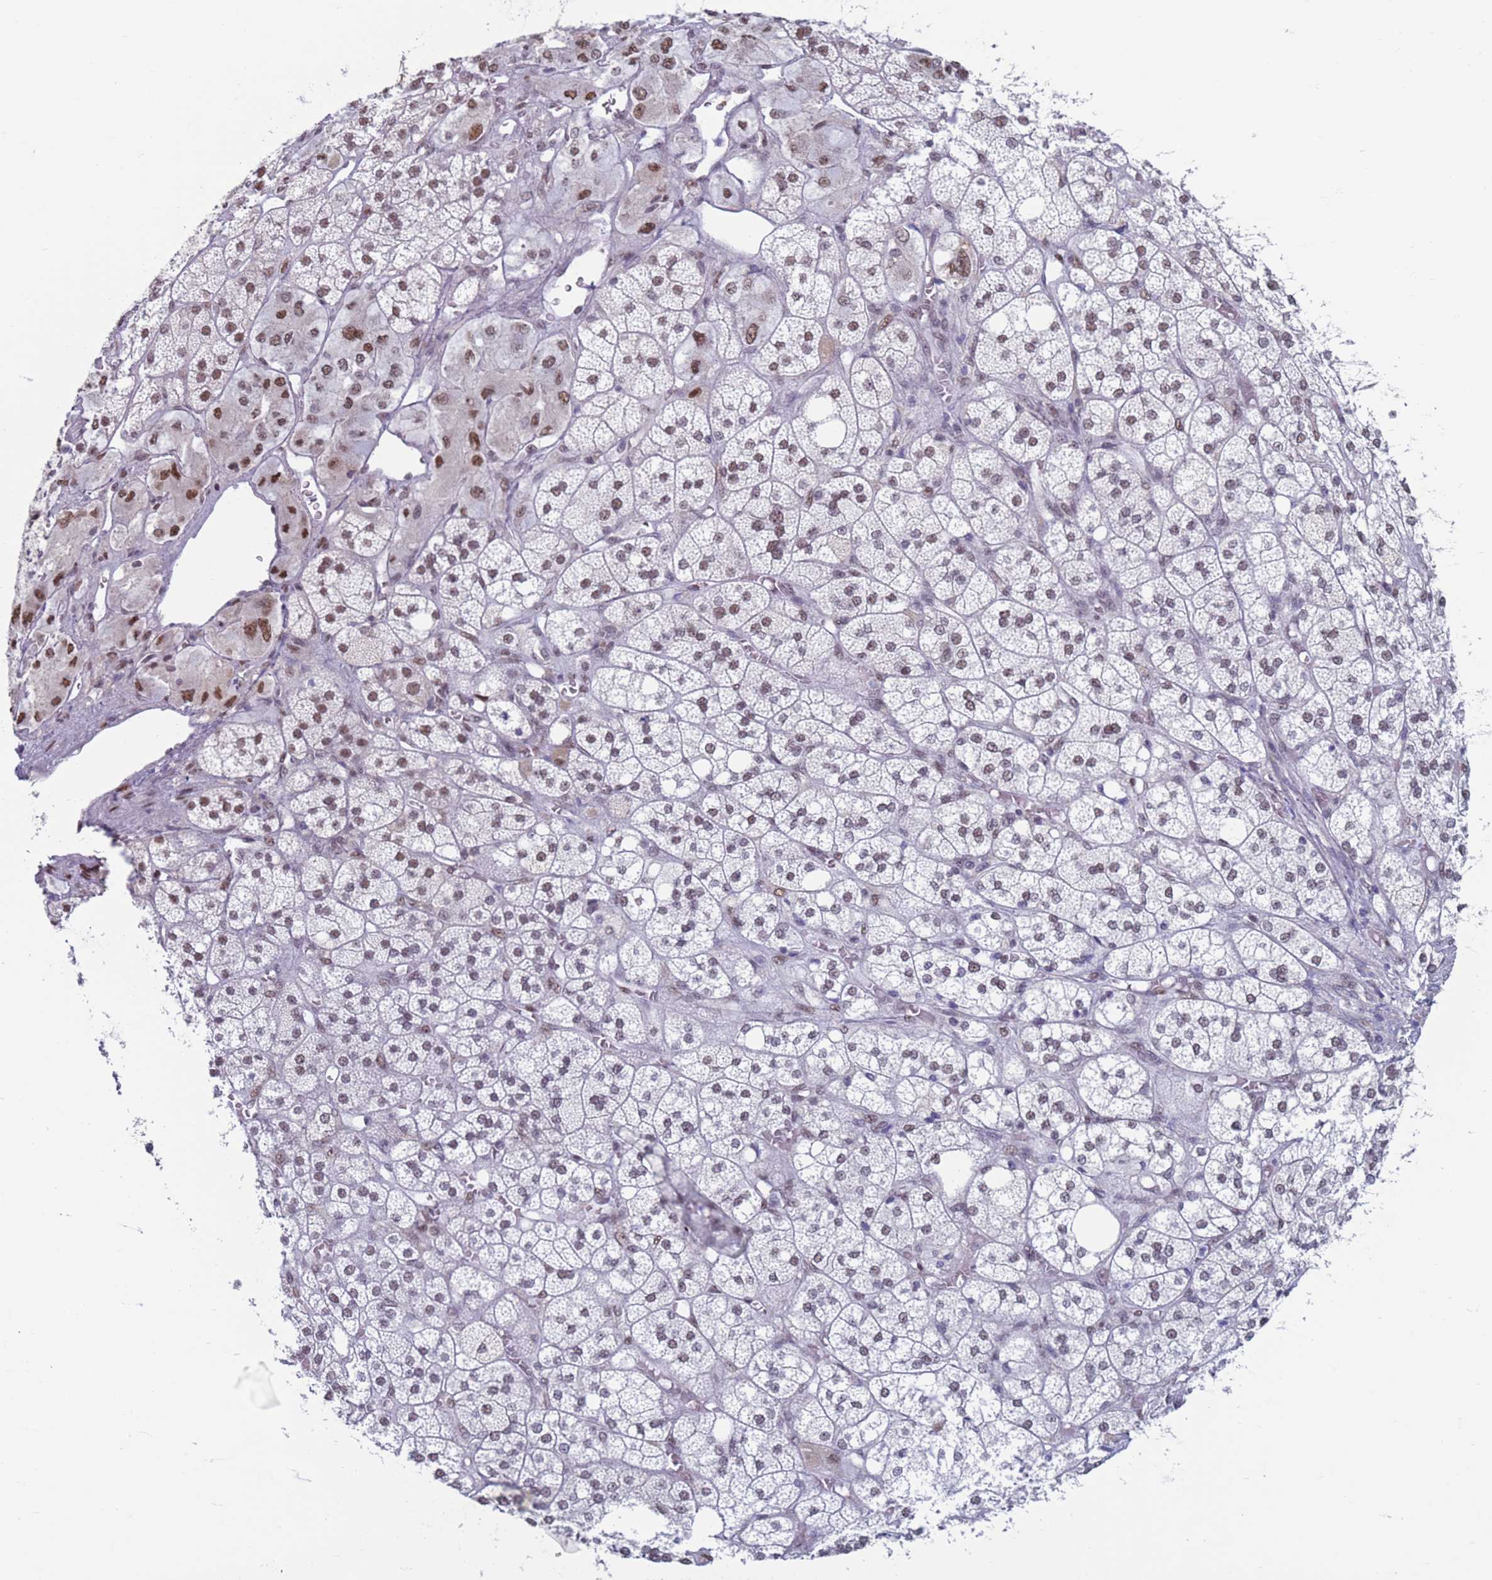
{"staining": {"intensity": "strong", "quantity": "25%-75%", "location": "nuclear"}, "tissue": "adrenal gland", "cell_type": "Glandular cells", "image_type": "normal", "snomed": [{"axis": "morphology", "description": "Normal tissue, NOS"}, {"axis": "topography", "description": "Adrenal gland"}], "caption": "Glandular cells exhibit high levels of strong nuclear staining in about 25%-75% of cells in normal adrenal gland.", "gene": "SAE1", "patient": {"sex": "male", "age": 61}}